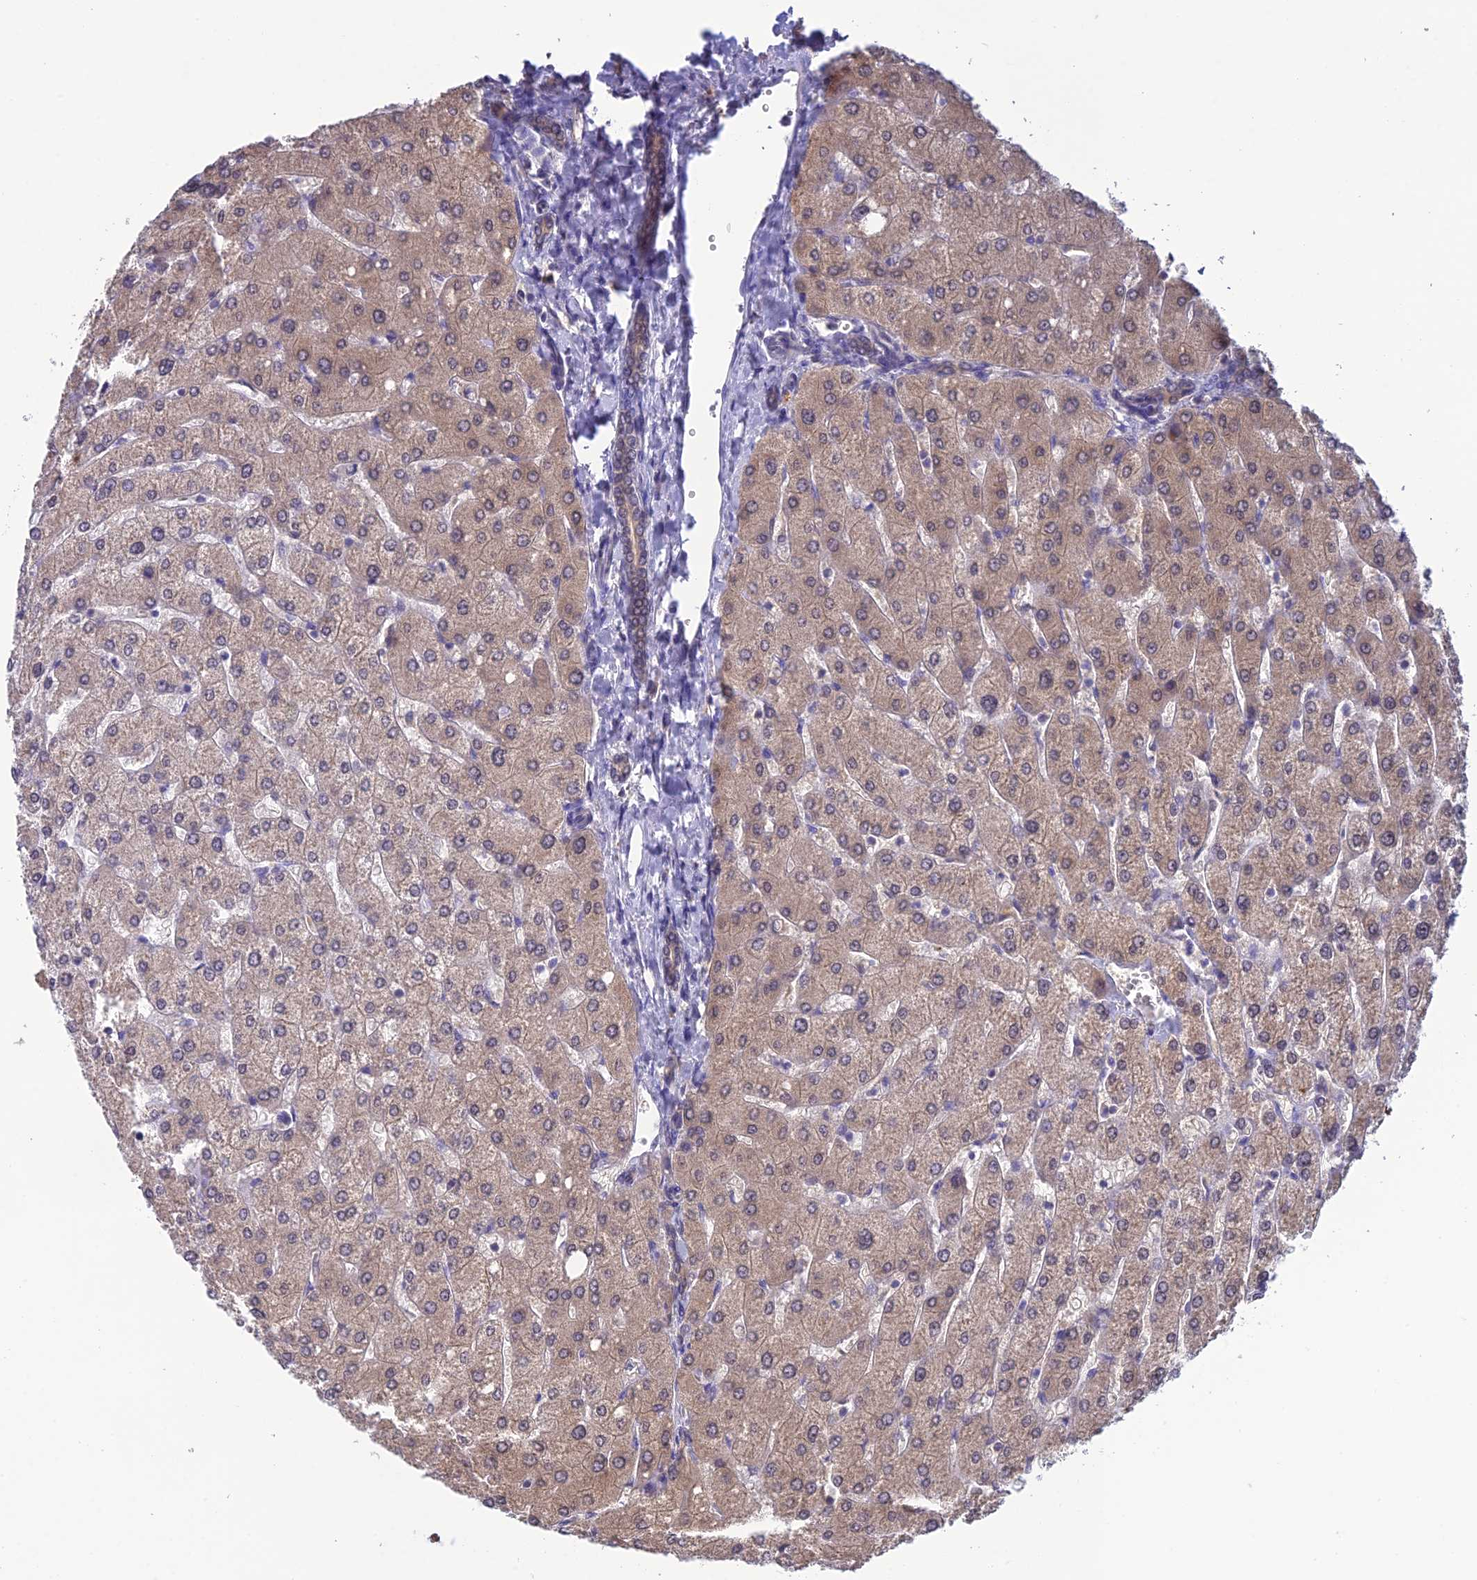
{"staining": {"intensity": "weak", "quantity": "25%-75%", "location": "nuclear"}, "tissue": "liver", "cell_type": "Cholangiocytes", "image_type": "normal", "snomed": [{"axis": "morphology", "description": "Normal tissue, NOS"}, {"axis": "topography", "description": "Liver"}], "caption": "Unremarkable liver exhibits weak nuclear staining in about 25%-75% of cholangiocytes, visualized by immunohistochemistry. (DAB = brown stain, brightfield microscopy at high magnification).", "gene": "HINT1", "patient": {"sex": "male", "age": 55}}